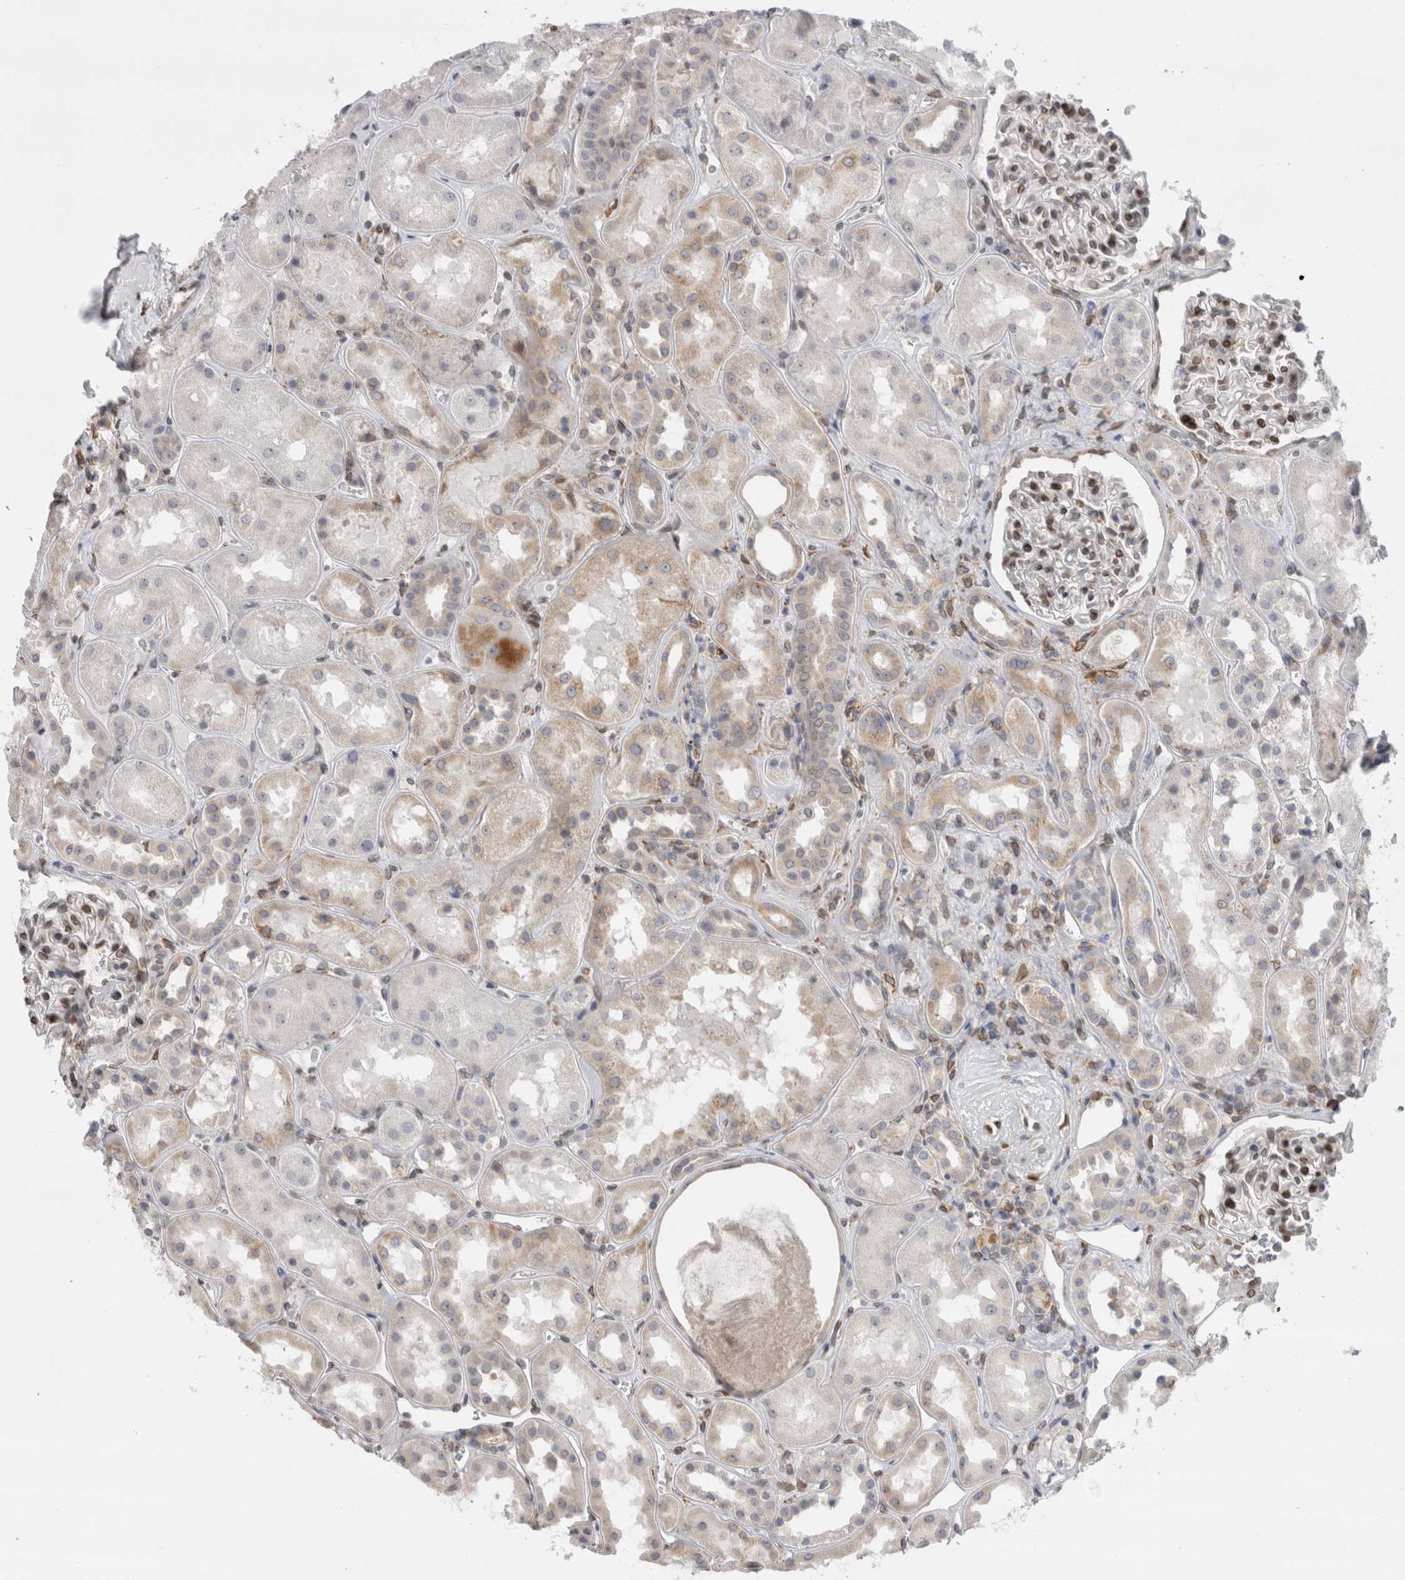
{"staining": {"intensity": "moderate", "quantity": "25%-75%", "location": "nuclear"}, "tissue": "kidney", "cell_type": "Cells in glomeruli", "image_type": "normal", "snomed": [{"axis": "morphology", "description": "Normal tissue, NOS"}, {"axis": "topography", "description": "Kidney"}], "caption": "Cells in glomeruli show medium levels of moderate nuclear expression in about 25%-75% of cells in normal human kidney.", "gene": "VCPIP1", "patient": {"sex": "male", "age": 70}}